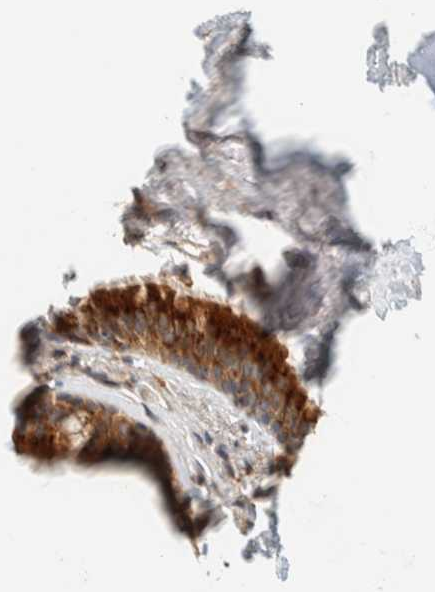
{"staining": {"intensity": "strong", "quantity": ">75%", "location": "cytoplasmic/membranous"}, "tissue": "bronchus", "cell_type": "Respiratory epithelial cells", "image_type": "normal", "snomed": [{"axis": "morphology", "description": "Normal tissue, NOS"}, {"axis": "topography", "description": "Cartilage tissue"}], "caption": "Immunohistochemistry (DAB (3,3'-diaminobenzidine)) staining of unremarkable human bronchus shows strong cytoplasmic/membranous protein positivity in about >75% of respiratory epithelial cells. (Brightfield microscopy of DAB IHC at high magnification).", "gene": "ARFGEF1", "patient": {"sex": "female", "age": 63}}